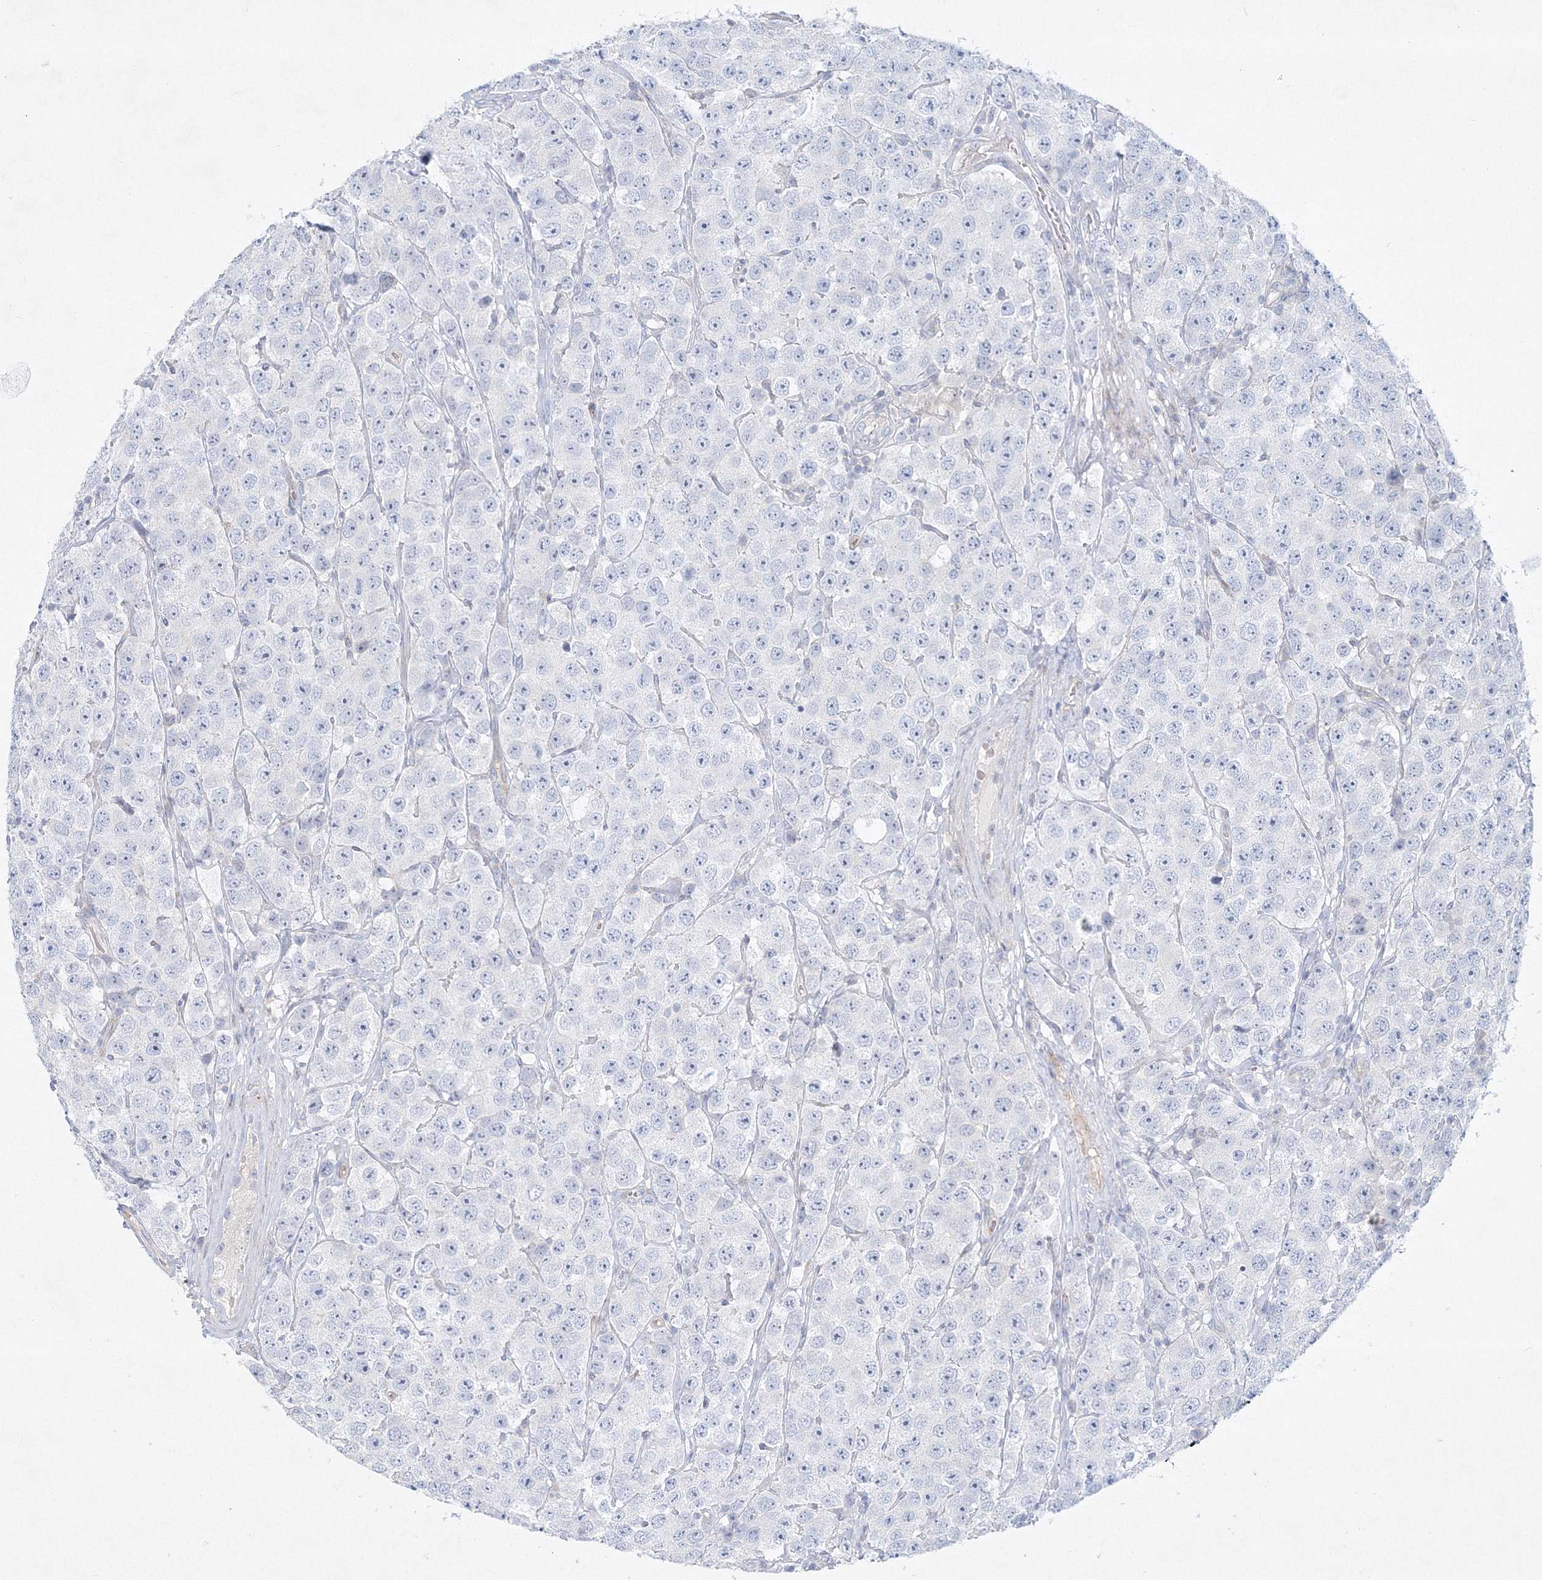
{"staining": {"intensity": "negative", "quantity": "none", "location": "none"}, "tissue": "testis cancer", "cell_type": "Tumor cells", "image_type": "cancer", "snomed": [{"axis": "morphology", "description": "Seminoma, NOS"}, {"axis": "topography", "description": "Testis"}], "caption": "High power microscopy histopathology image of an IHC image of testis seminoma, revealing no significant positivity in tumor cells. The staining was performed using DAB to visualize the protein expression in brown, while the nuclei were stained in blue with hematoxylin (Magnification: 20x).", "gene": "DNAH1", "patient": {"sex": "male", "age": 28}}